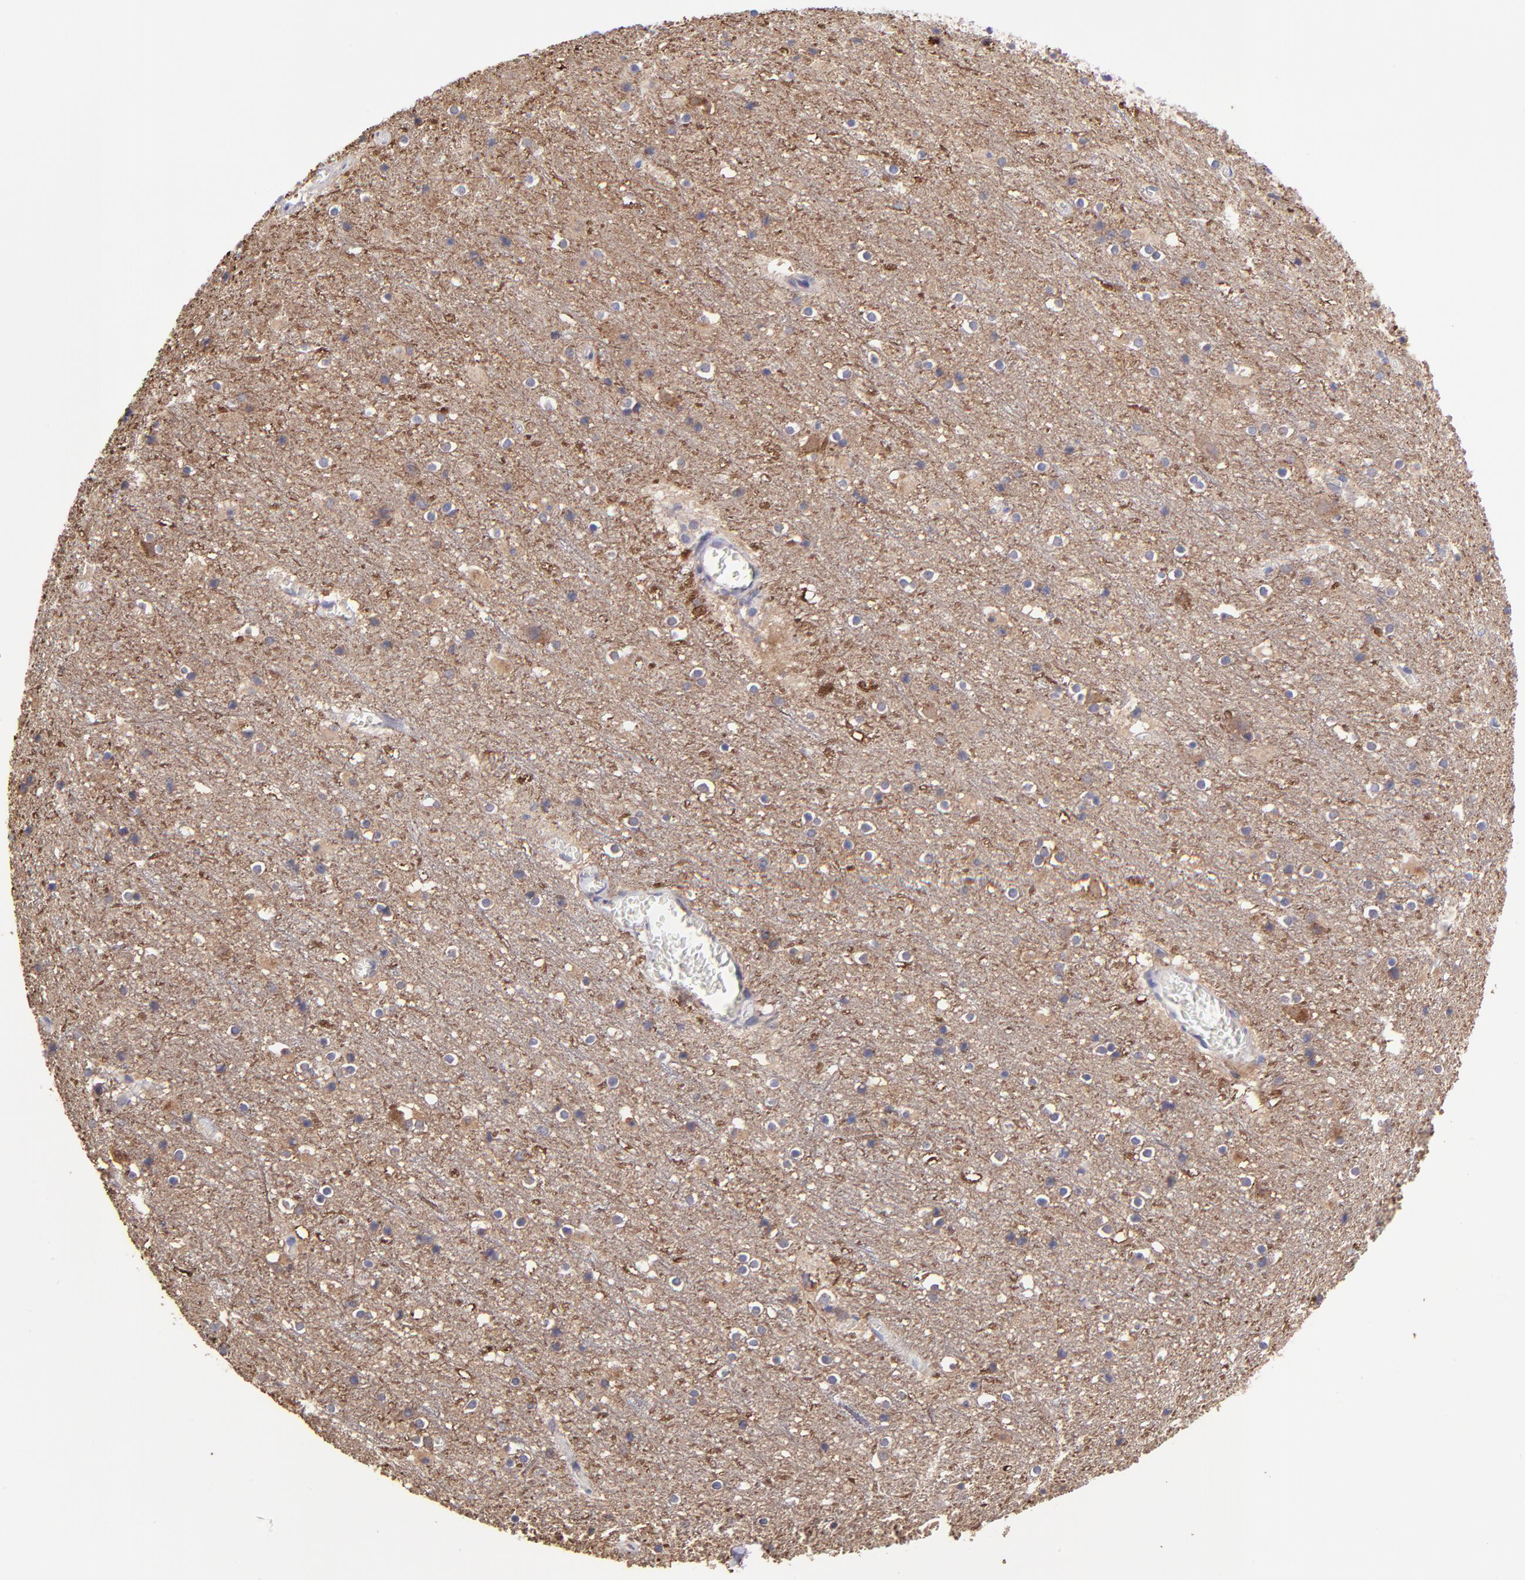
{"staining": {"intensity": "negative", "quantity": "none", "location": "none"}, "tissue": "cerebral cortex", "cell_type": "Endothelial cells", "image_type": "normal", "snomed": [{"axis": "morphology", "description": "Normal tissue, NOS"}, {"axis": "topography", "description": "Cerebral cortex"}], "caption": "Immunohistochemistry photomicrograph of unremarkable cerebral cortex: human cerebral cortex stained with DAB (3,3'-diaminobenzidine) exhibits no significant protein positivity in endothelial cells.", "gene": "NSF", "patient": {"sex": "male", "age": 45}}